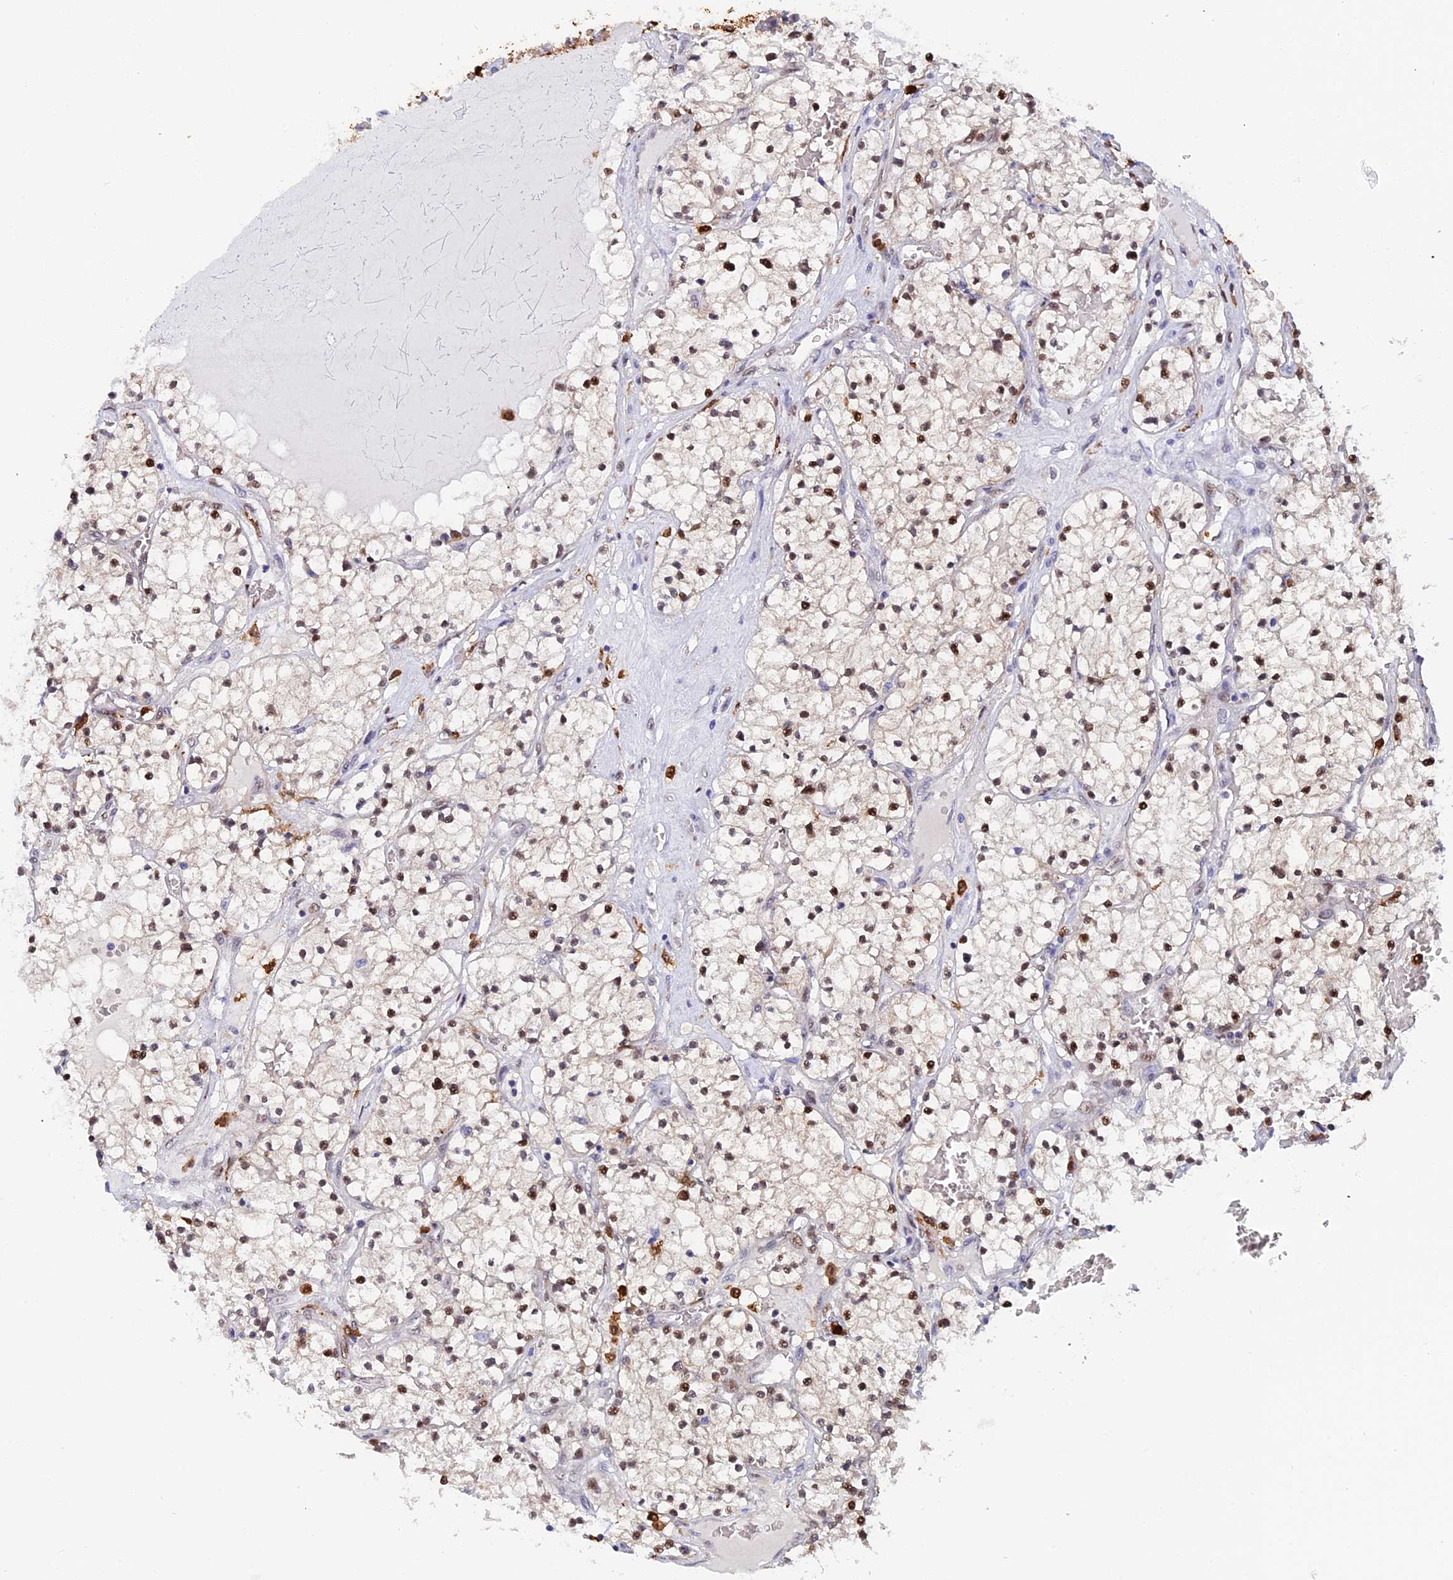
{"staining": {"intensity": "weak", "quantity": "25%-75%", "location": "nuclear"}, "tissue": "renal cancer", "cell_type": "Tumor cells", "image_type": "cancer", "snomed": [{"axis": "morphology", "description": "Normal tissue, NOS"}, {"axis": "morphology", "description": "Adenocarcinoma, NOS"}, {"axis": "topography", "description": "Kidney"}], "caption": "DAB (3,3'-diaminobenzidine) immunohistochemical staining of human renal cancer exhibits weak nuclear protein positivity in approximately 25%-75% of tumor cells.", "gene": "SLC26A1", "patient": {"sex": "male", "age": 68}}